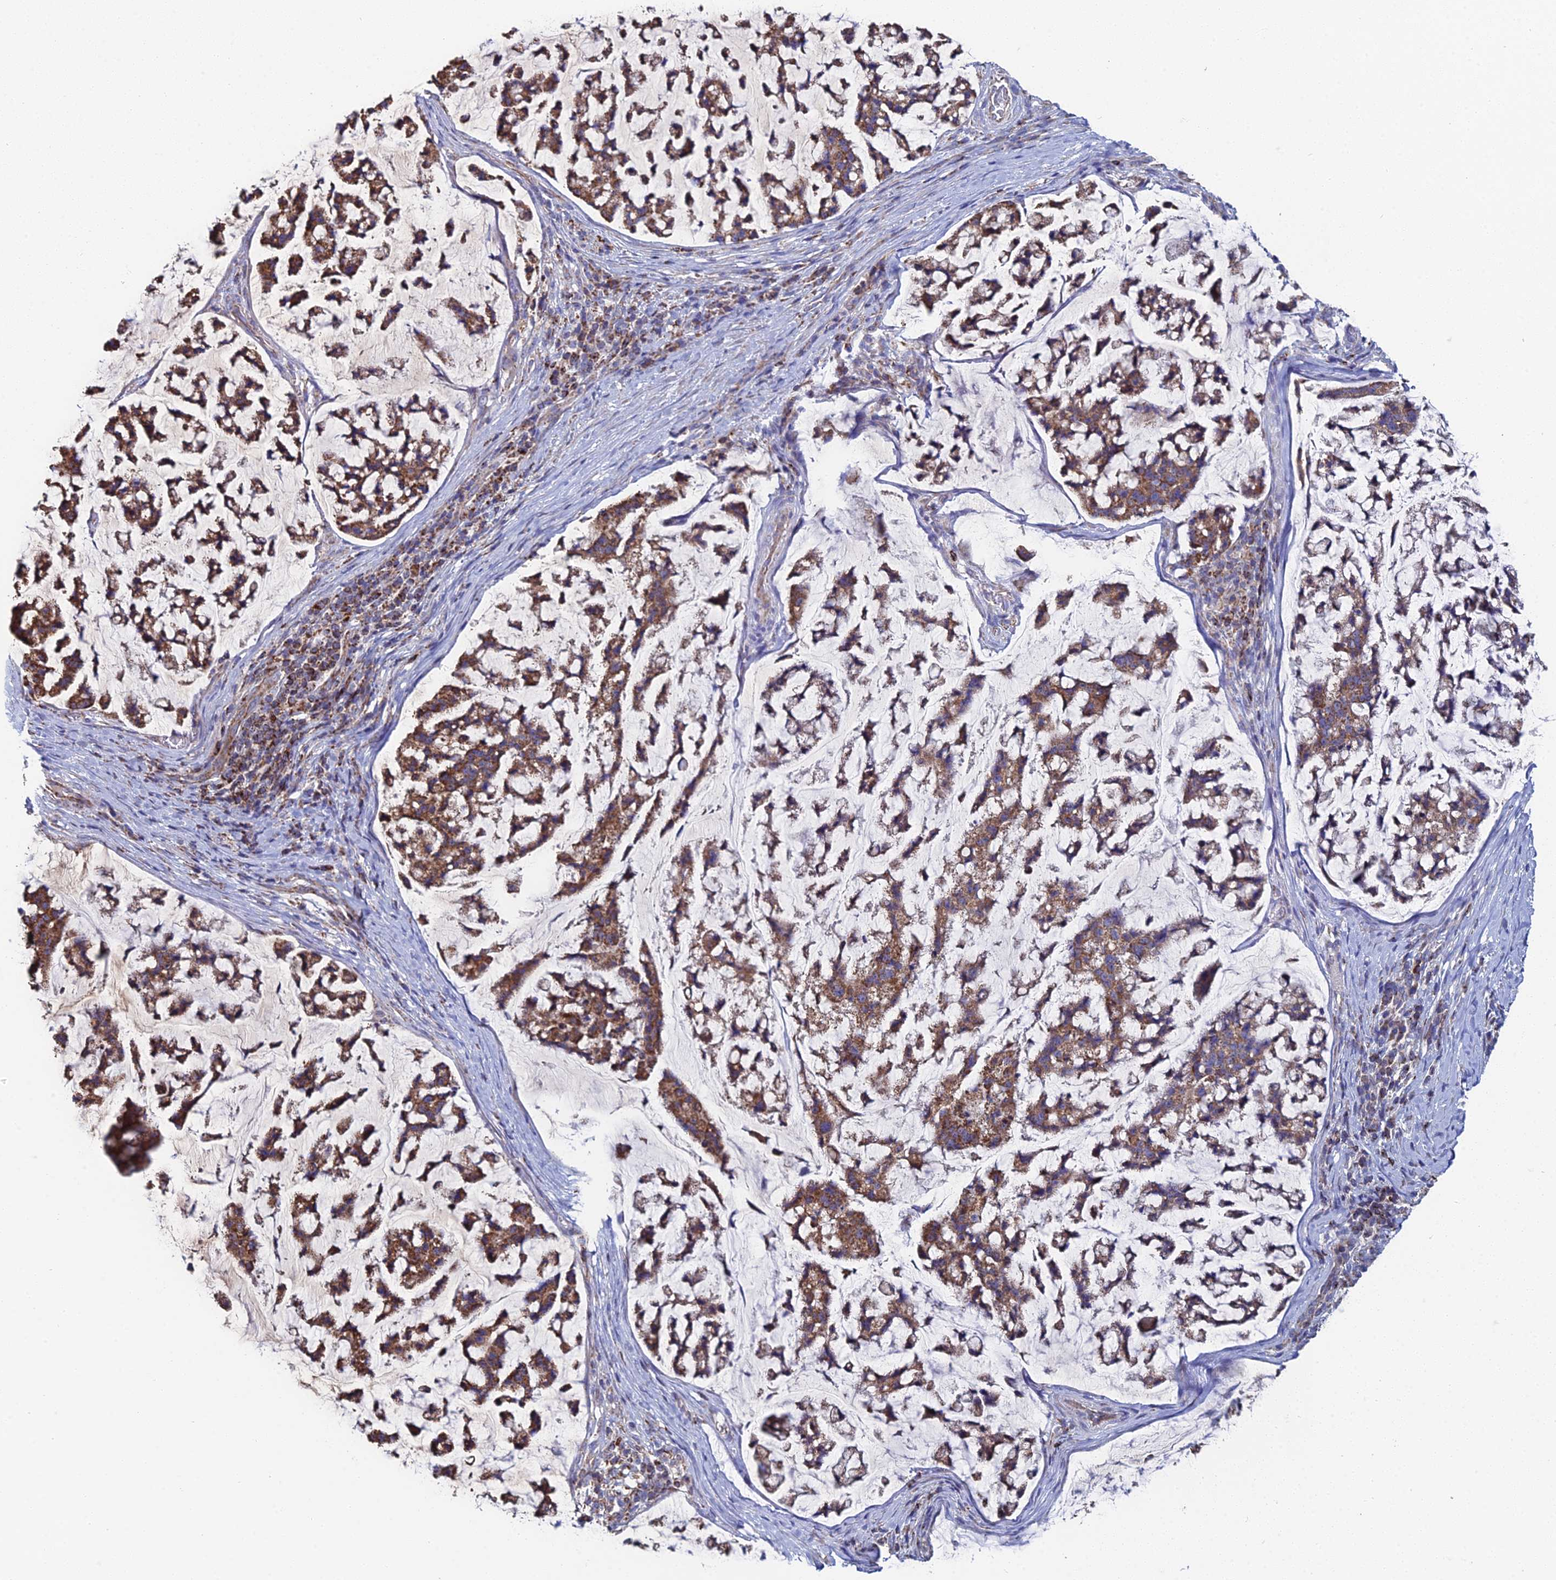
{"staining": {"intensity": "moderate", "quantity": ">75%", "location": "cytoplasmic/membranous"}, "tissue": "stomach cancer", "cell_type": "Tumor cells", "image_type": "cancer", "snomed": [{"axis": "morphology", "description": "Adenocarcinoma, NOS"}, {"axis": "topography", "description": "Stomach, lower"}], "caption": "Protein expression analysis of human stomach cancer (adenocarcinoma) reveals moderate cytoplasmic/membranous positivity in about >75% of tumor cells. Nuclei are stained in blue.", "gene": "SPOCK2", "patient": {"sex": "male", "age": 67}}